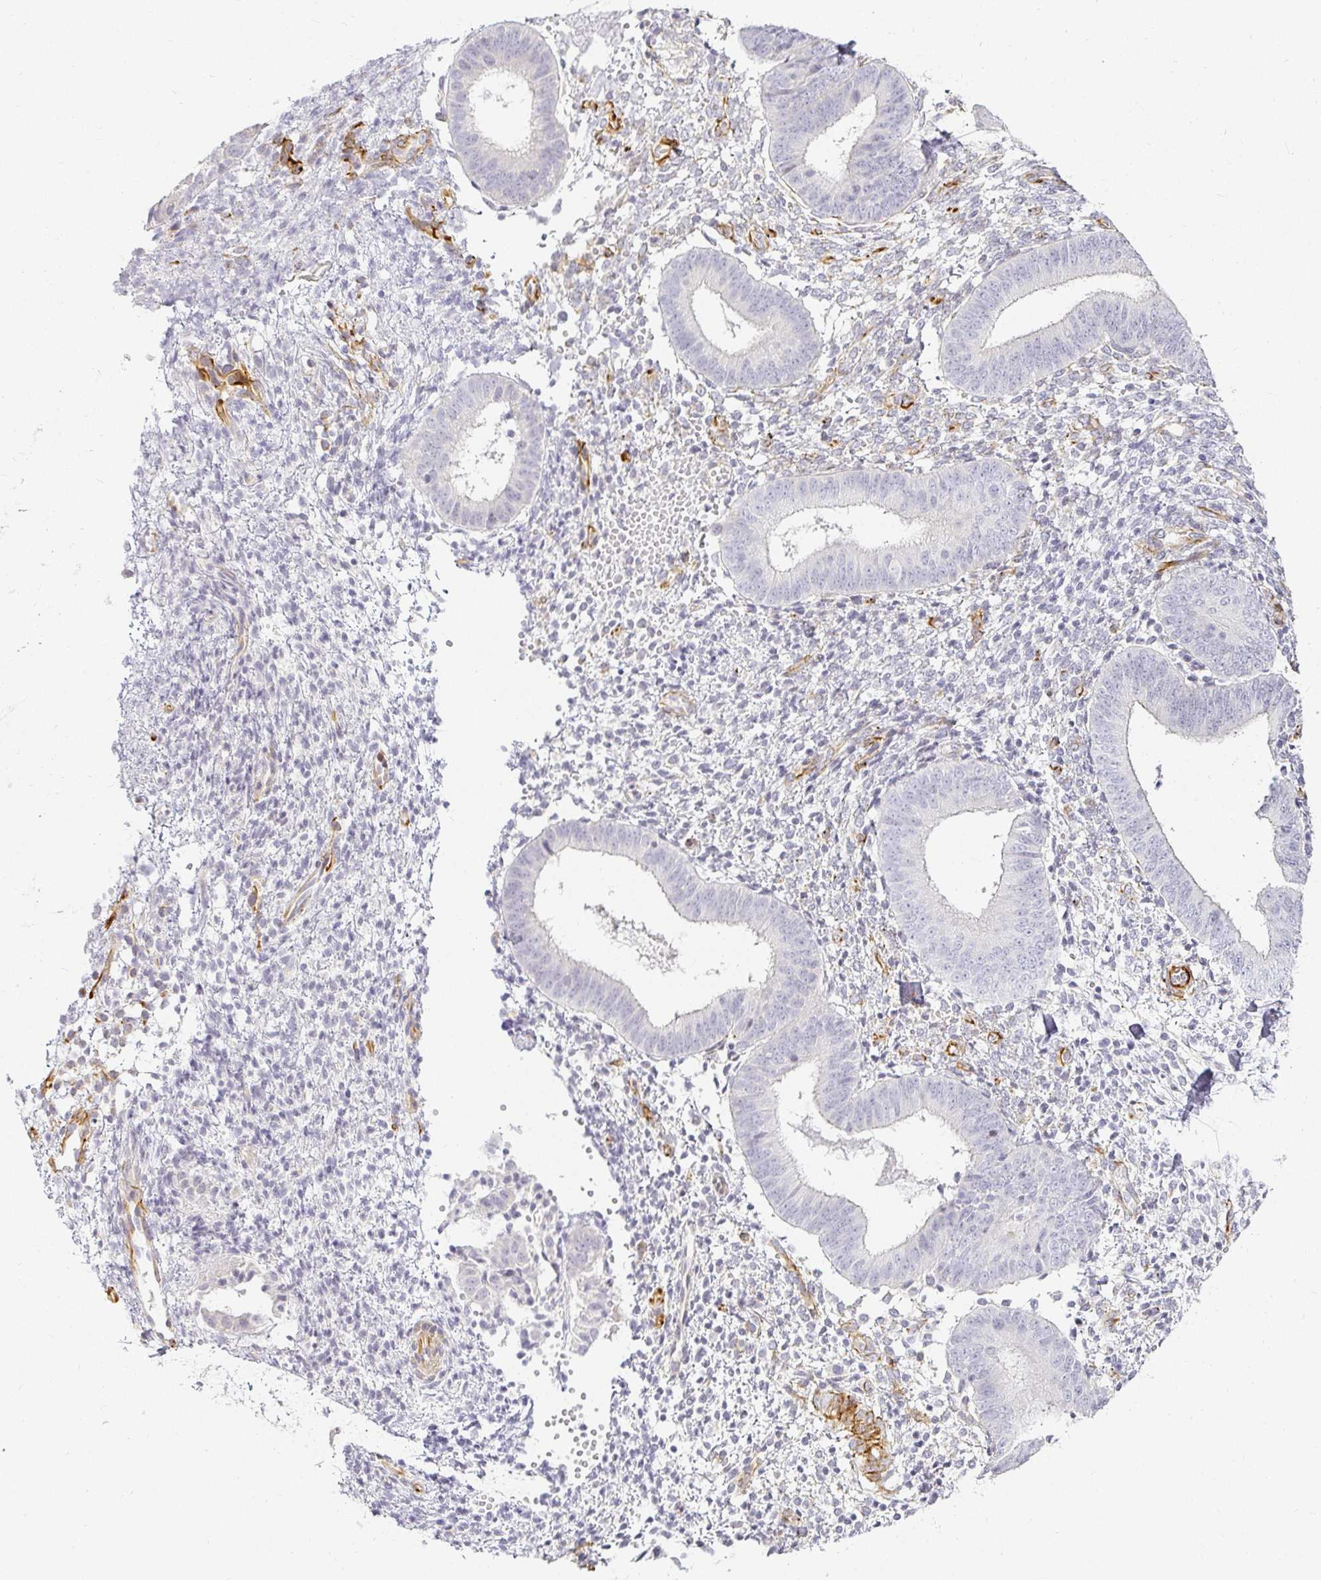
{"staining": {"intensity": "negative", "quantity": "none", "location": "none"}, "tissue": "endometrium", "cell_type": "Cells in endometrial stroma", "image_type": "normal", "snomed": [{"axis": "morphology", "description": "Normal tissue, NOS"}, {"axis": "topography", "description": "Endometrium"}], "caption": "Image shows no protein positivity in cells in endometrial stroma of normal endometrium. (Stains: DAB IHC with hematoxylin counter stain, Microscopy: brightfield microscopy at high magnification).", "gene": "ACAN", "patient": {"sex": "female", "age": 49}}